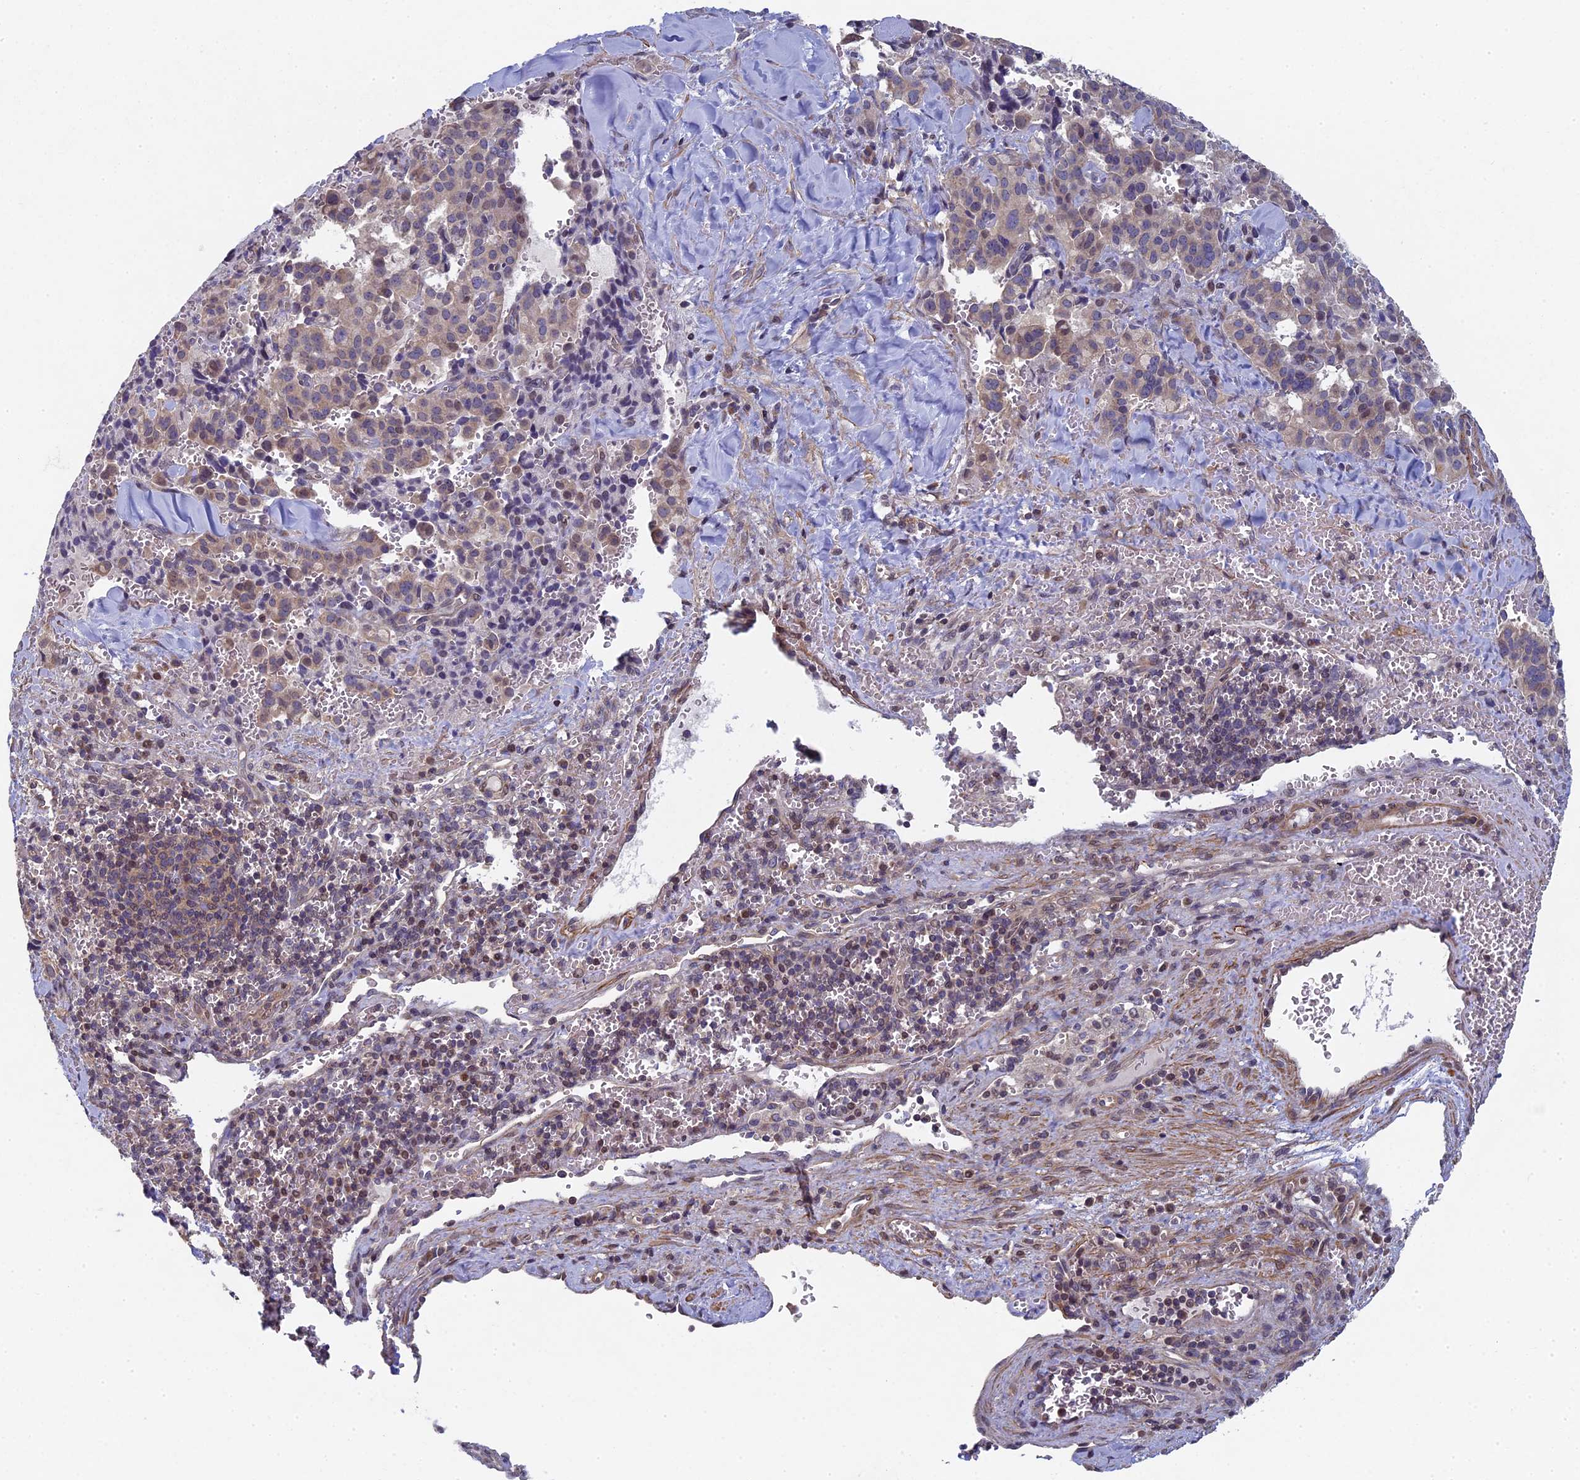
{"staining": {"intensity": "weak", "quantity": ">75%", "location": "cytoplasmic/membranous"}, "tissue": "pancreatic cancer", "cell_type": "Tumor cells", "image_type": "cancer", "snomed": [{"axis": "morphology", "description": "Adenocarcinoma, NOS"}, {"axis": "topography", "description": "Pancreas"}], "caption": "Protein staining demonstrates weak cytoplasmic/membranous positivity in about >75% of tumor cells in pancreatic adenocarcinoma. (Brightfield microscopy of DAB IHC at high magnification).", "gene": "DIXDC1", "patient": {"sex": "male", "age": 65}}